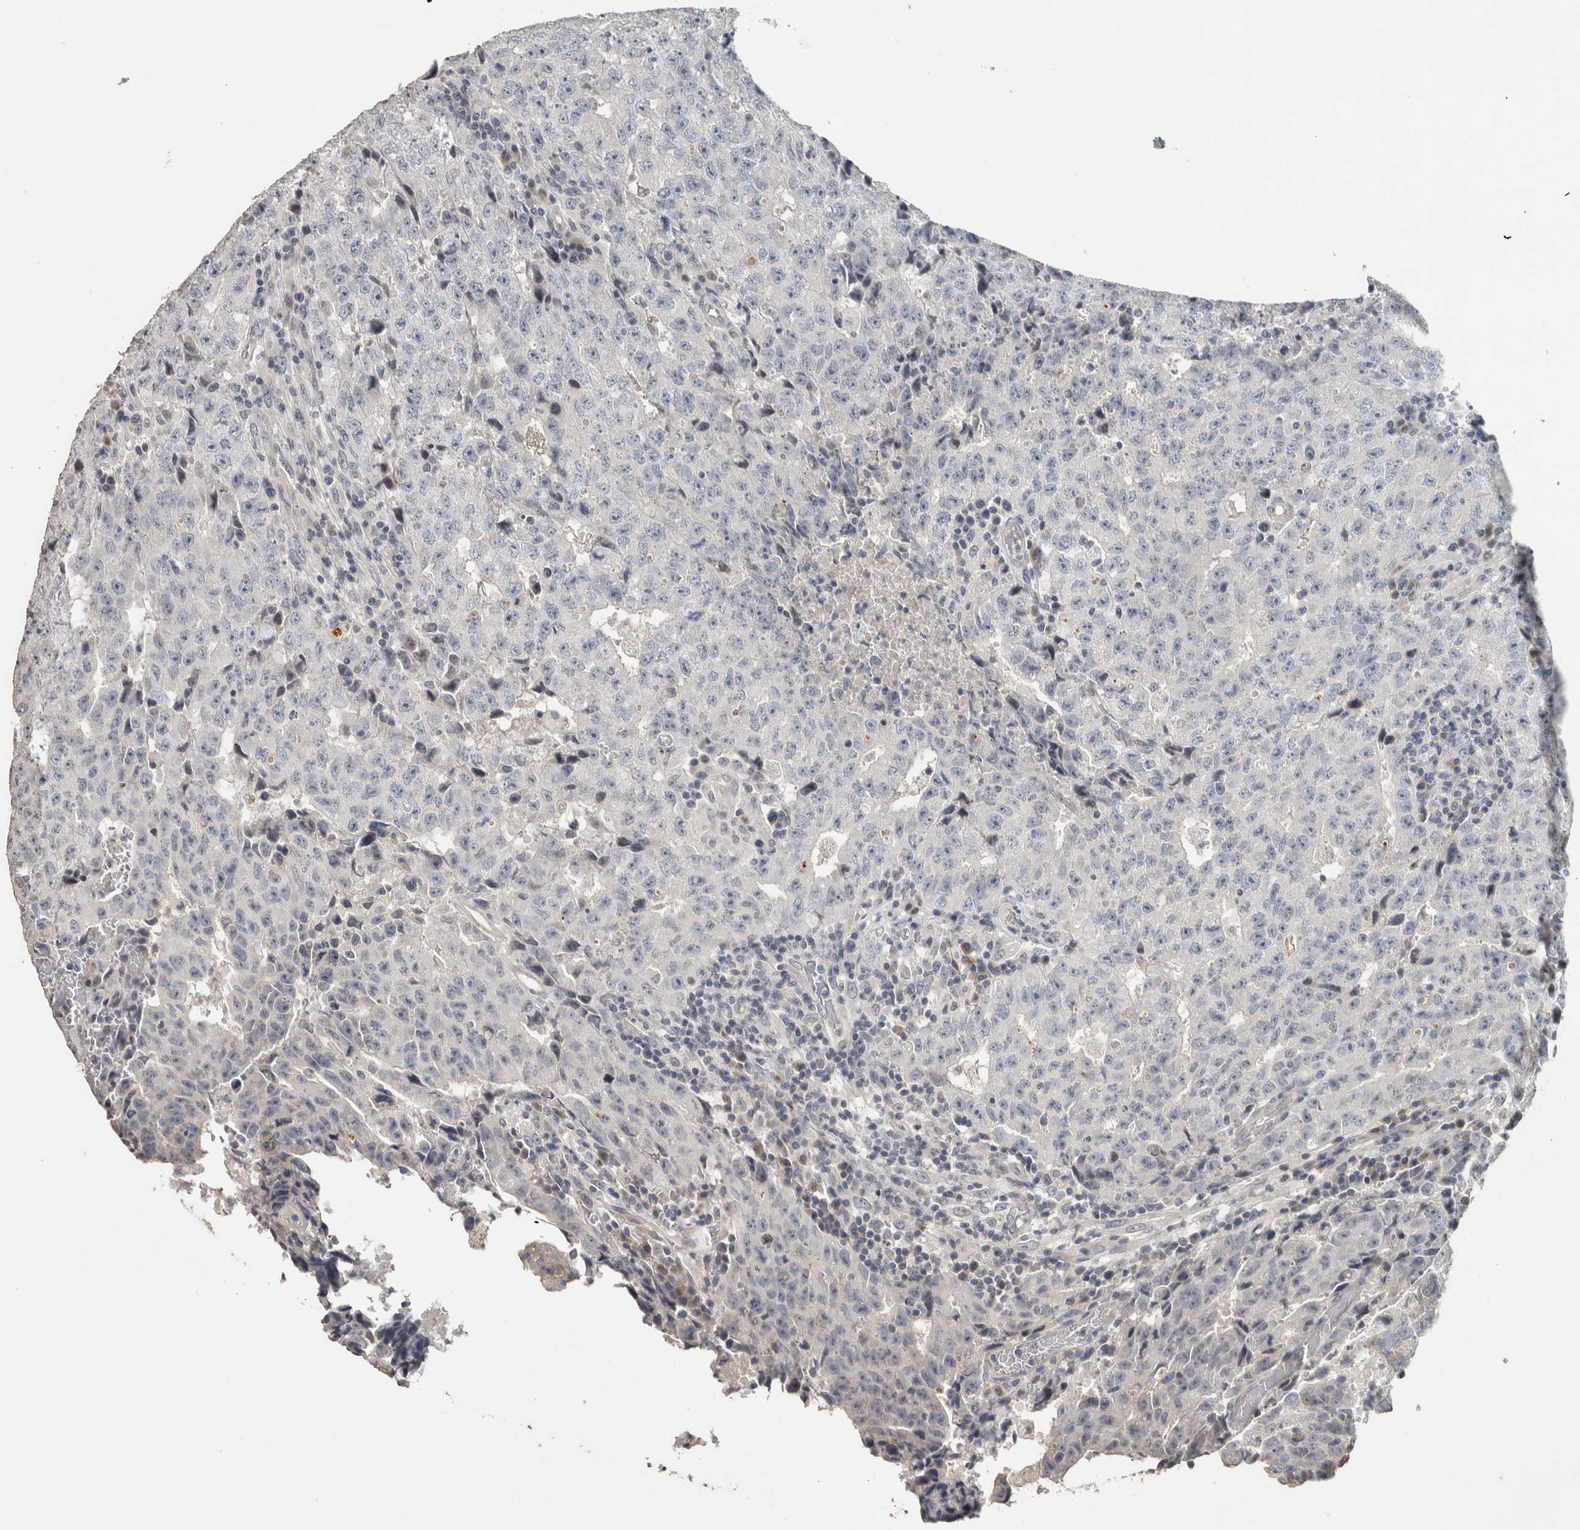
{"staining": {"intensity": "negative", "quantity": "none", "location": "none"}, "tissue": "testis cancer", "cell_type": "Tumor cells", "image_type": "cancer", "snomed": [{"axis": "morphology", "description": "Necrosis, NOS"}, {"axis": "morphology", "description": "Carcinoma, Embryonal, NOS"}, {"axis": "topography", "description": "Testis"}], "caption": "There is no significant expression in tumor cells of testis cancer.", "gene": "NECAB1", "patient": {"sex": "male", "age": 19}}